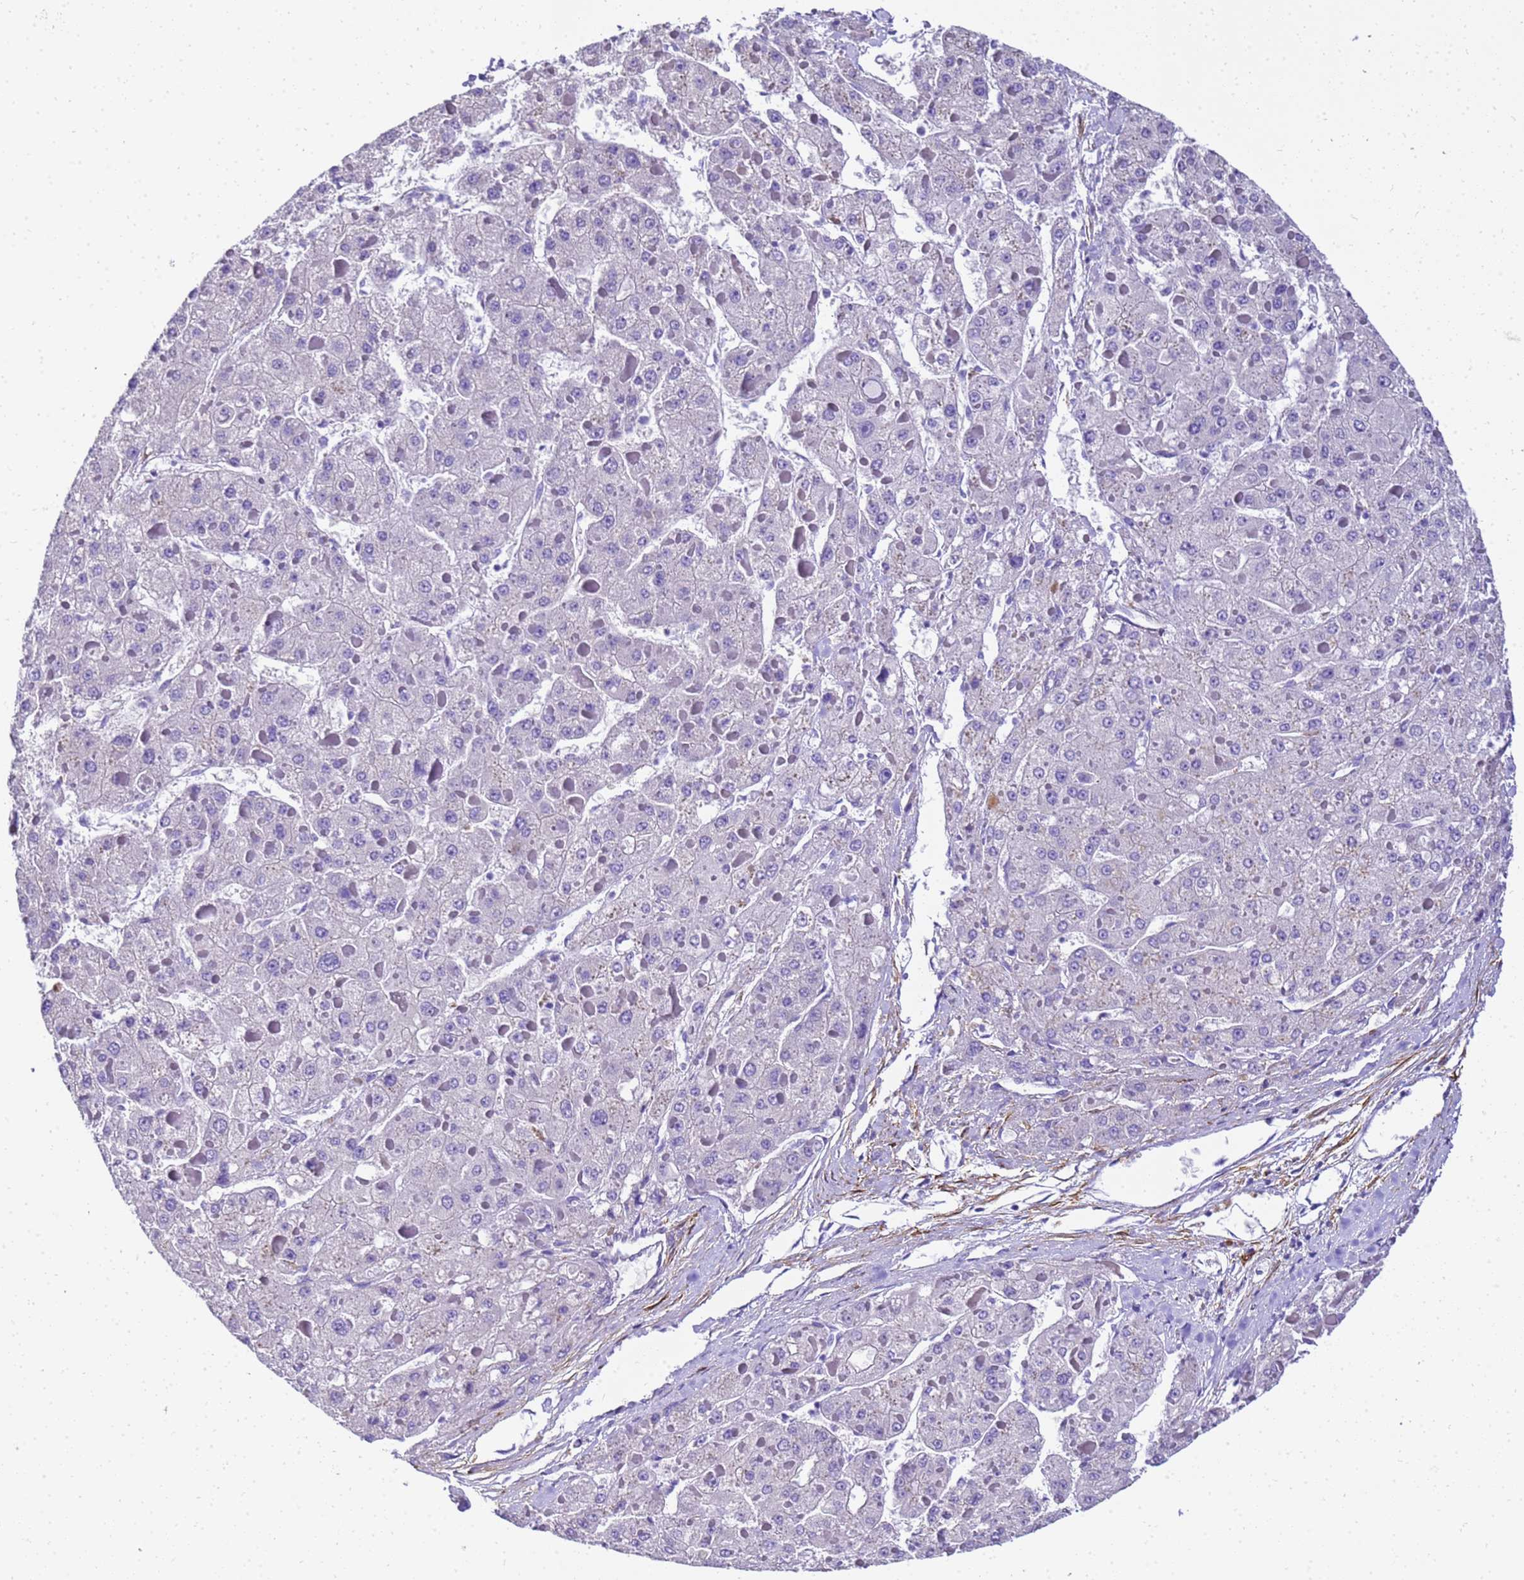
{"staining": {"intensity": "negative", "quantity": "none", "location": "none"}, "tissue": "liver cancer", "cell_type": "Tumor cells", "image_type": "cancer", "snomed": [{"axis": "morphology", "description": "Carcinoma, Hepatocellular, NOS"}, {"axis": "topography", "description": "Liver"}], "caption": "This is an IHC histopathology image of human liver cancer. There is no positivity in tumor cells.", "gene": "HSPB6", "patient": {"sex": "female", "age": 73}}